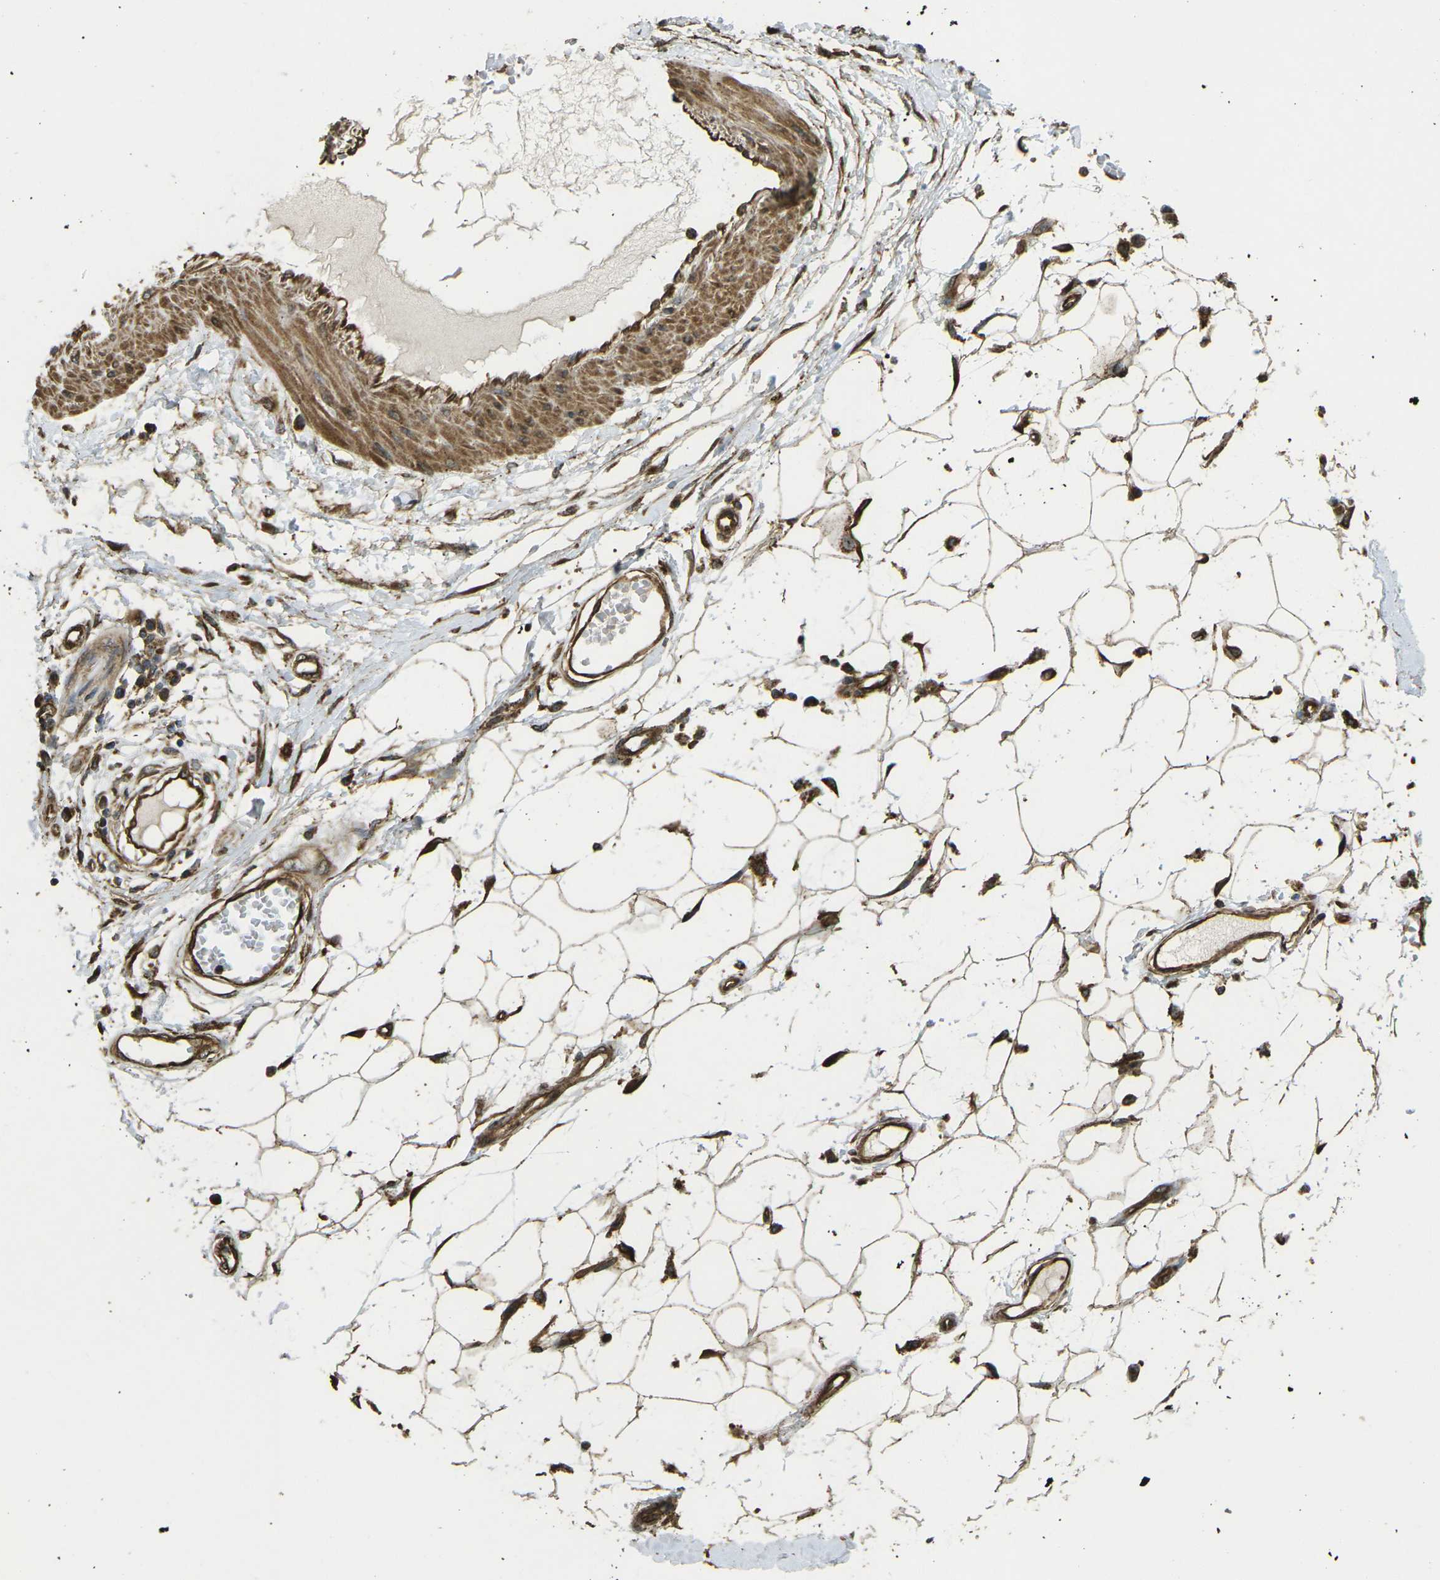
{"staining": {"intensity": "moderate", "quantity": ">75%", "location": "cytoplasmic/membranous"}, "tissue": "adipose tissue", "cell_type": "Adipocytes", "image_type": "normal", "snomed": [{"axis": "morphology", "description": "Normal tissue, NOS"}, {"axis": "morphology", "description": "Squamous cell carcinoma, NOS"}, {"axis": "topography", "description": "Skin"}, {"axis": "topography", "description": "Peripheral nerve tissue"}], "caption": "Adipose tissue stained with DAB (3,3'-diaminobenzidine) immunohistochemistry (IHC) reveals medium levels of moderate cytoplasmic/membranous staining in approximately >75% of adipocytes.", "gene": "CHMP3", "patient": {"sex": "male", "age": 83}}